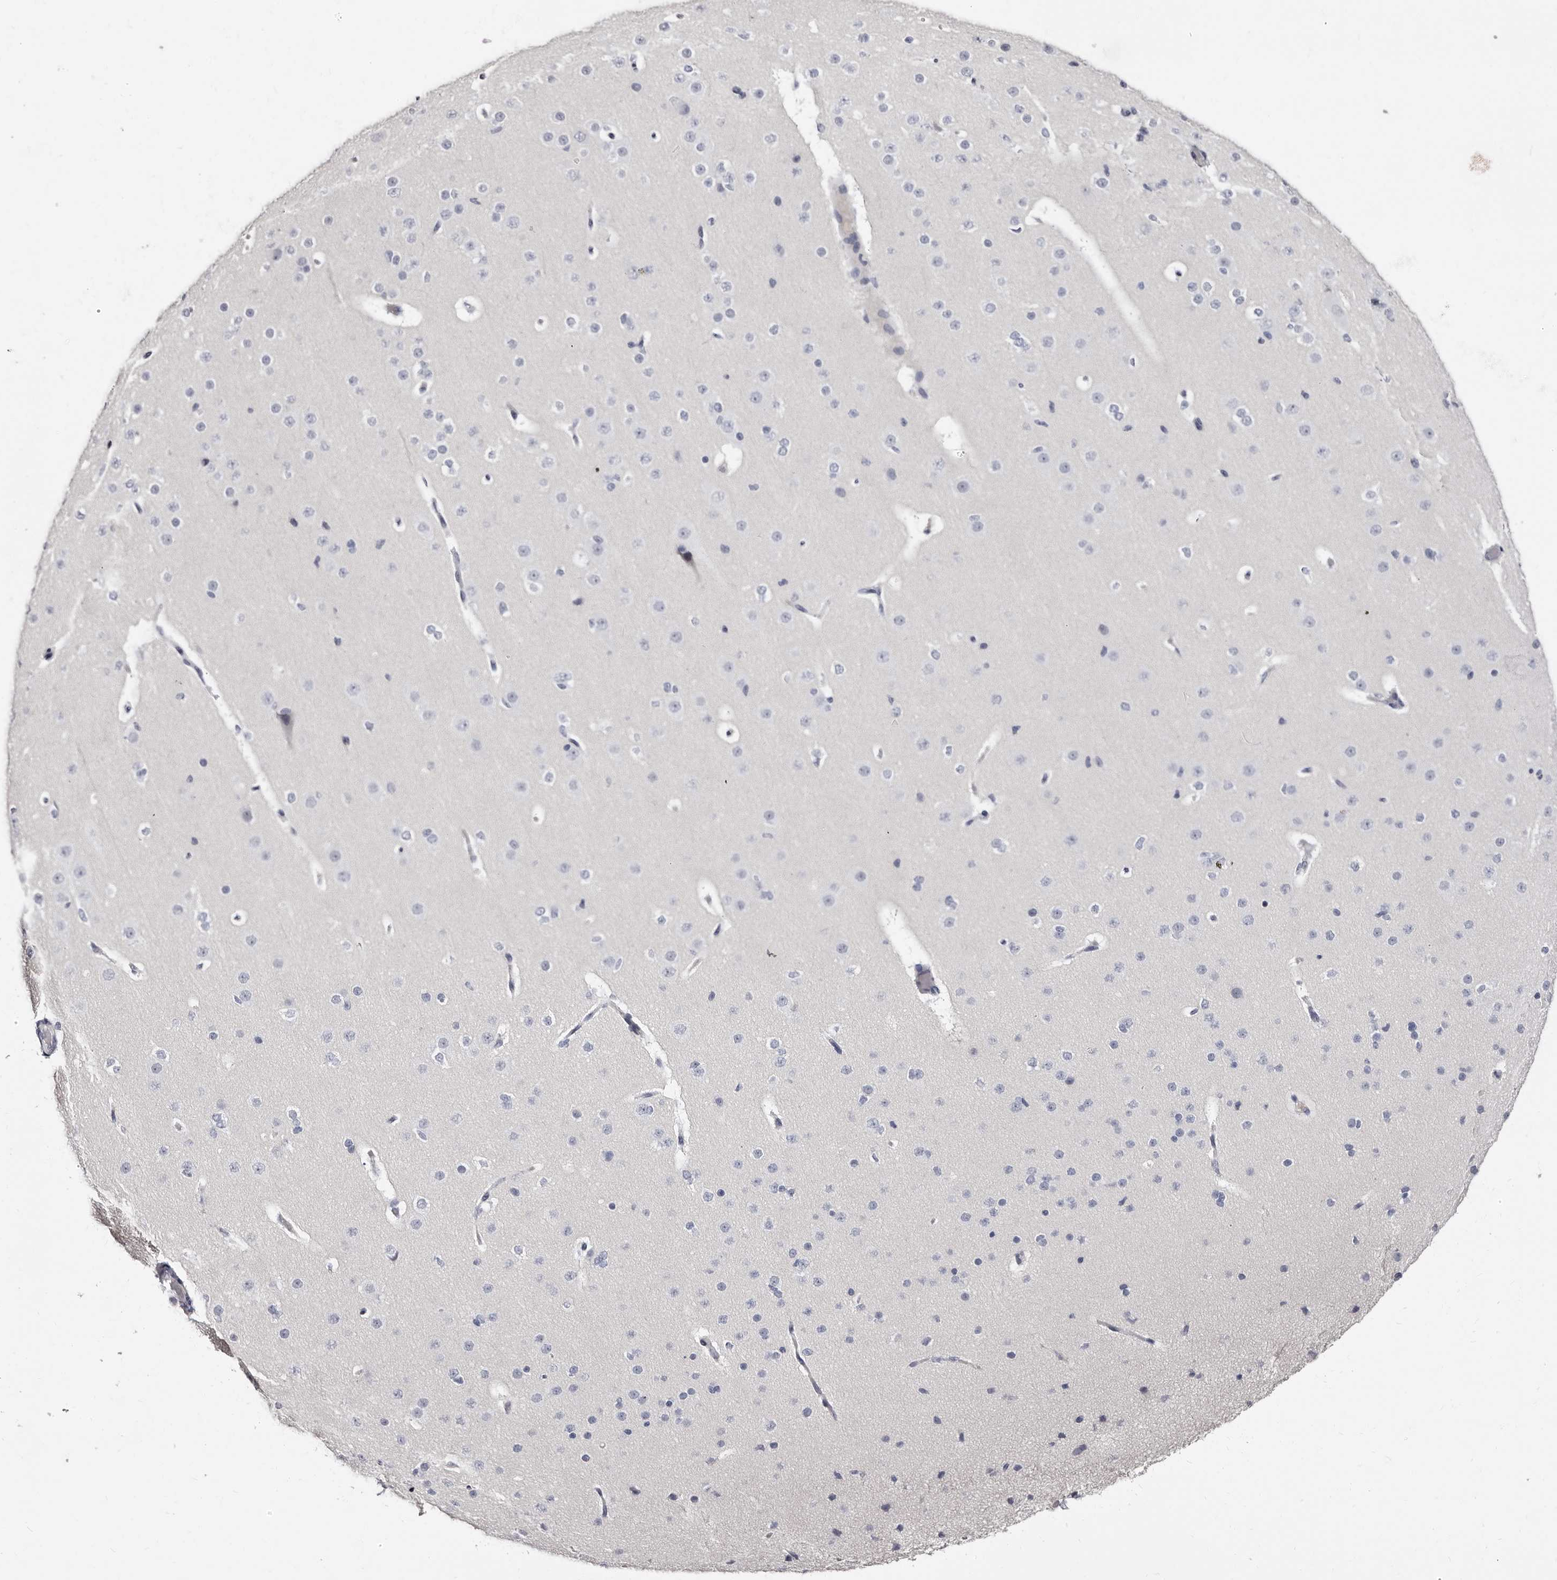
{"staining": {"intensity": "negative", "quantity": "none", "location": "none"}, "tissue": "cerebral cortex", "cell_type": "Endothelial cells", "image_type": "normal", "snomed": [{"axis": "morphology", "description": "Normal tissue, NOS"}, {"axis": "morphology", "description": "Developmental malformation"}, {"axis": "topography", "description": "Cerebral cortex"}], "caption": "This histopathology image is of normal cerebral cortex stained with IHC to label a protein in brown with the nuclei are counter-stained blue. There is no staining in endothelial cells. (Brightfield microscopy of DAB (3,3'-diaminobenzidine) IHC at high magnification).", "gene": "TBC1D22B", "patient": {"sex": "female", "age": 30}}